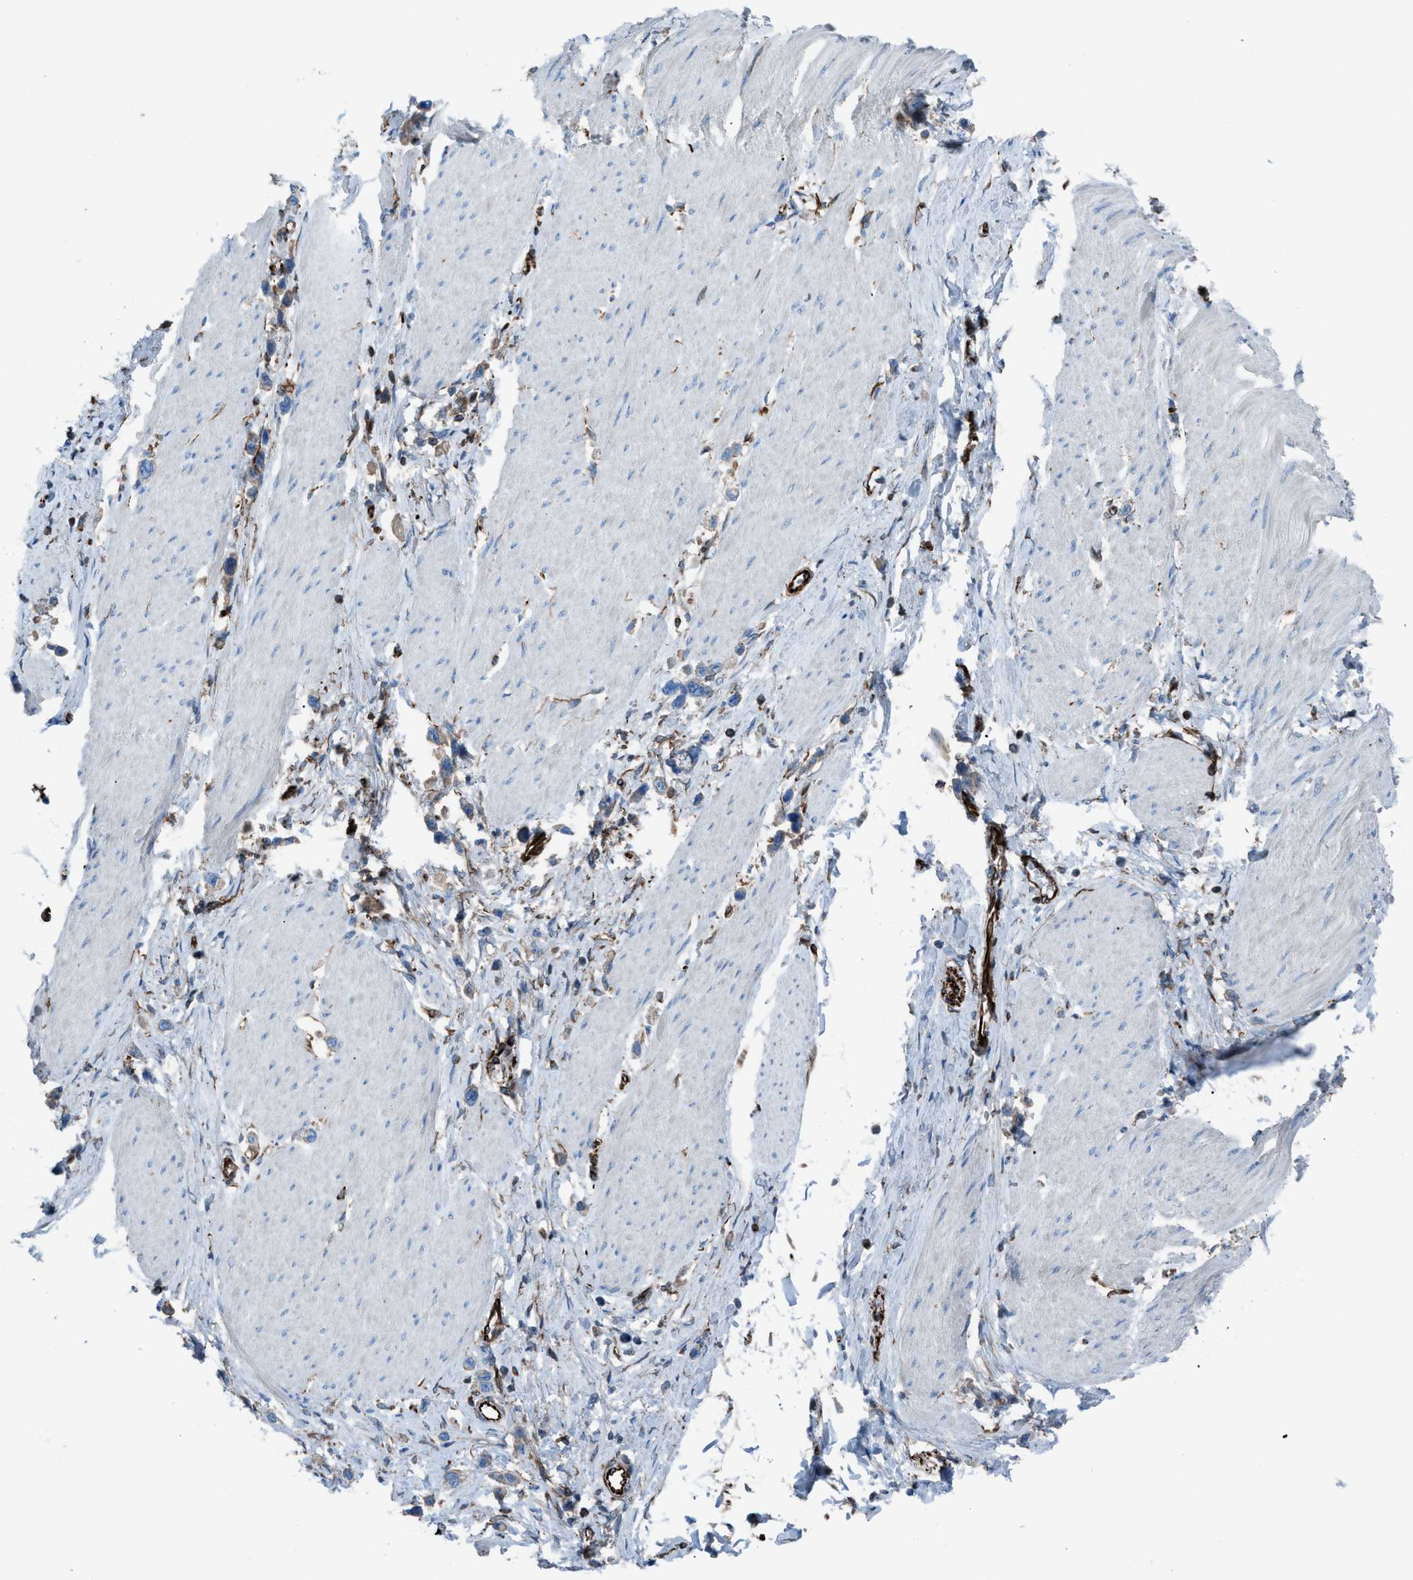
{"staining": {"intensity": "weak", "quantity": "25%-75%", "location": "cytoplasmic/membranous"}, "tissue": "stomach cancer", "cell_type": "Tumor cells", "image_type": "cancer", "snomed": [{"axis": "morphology", "description": "Adenocarcinoma, NOS"}, {"axis": "topography", "description": "Stomach"}], "caption": "Brown immunohistochemical staining in human adenocarcinoma (stomach) exhibits weak cytoplasmic/membranous positivity in approximately 25%-75% of tumor cells. The staining was performed using DAB (3,3'-diaminobenzidine) to visualize the protein expression in brown, while the nuclei were stained in blue with hematoxylin (Magnification: 20x).", "gene": "CABP7", "patient": {"sex": "female", "age": 65}}